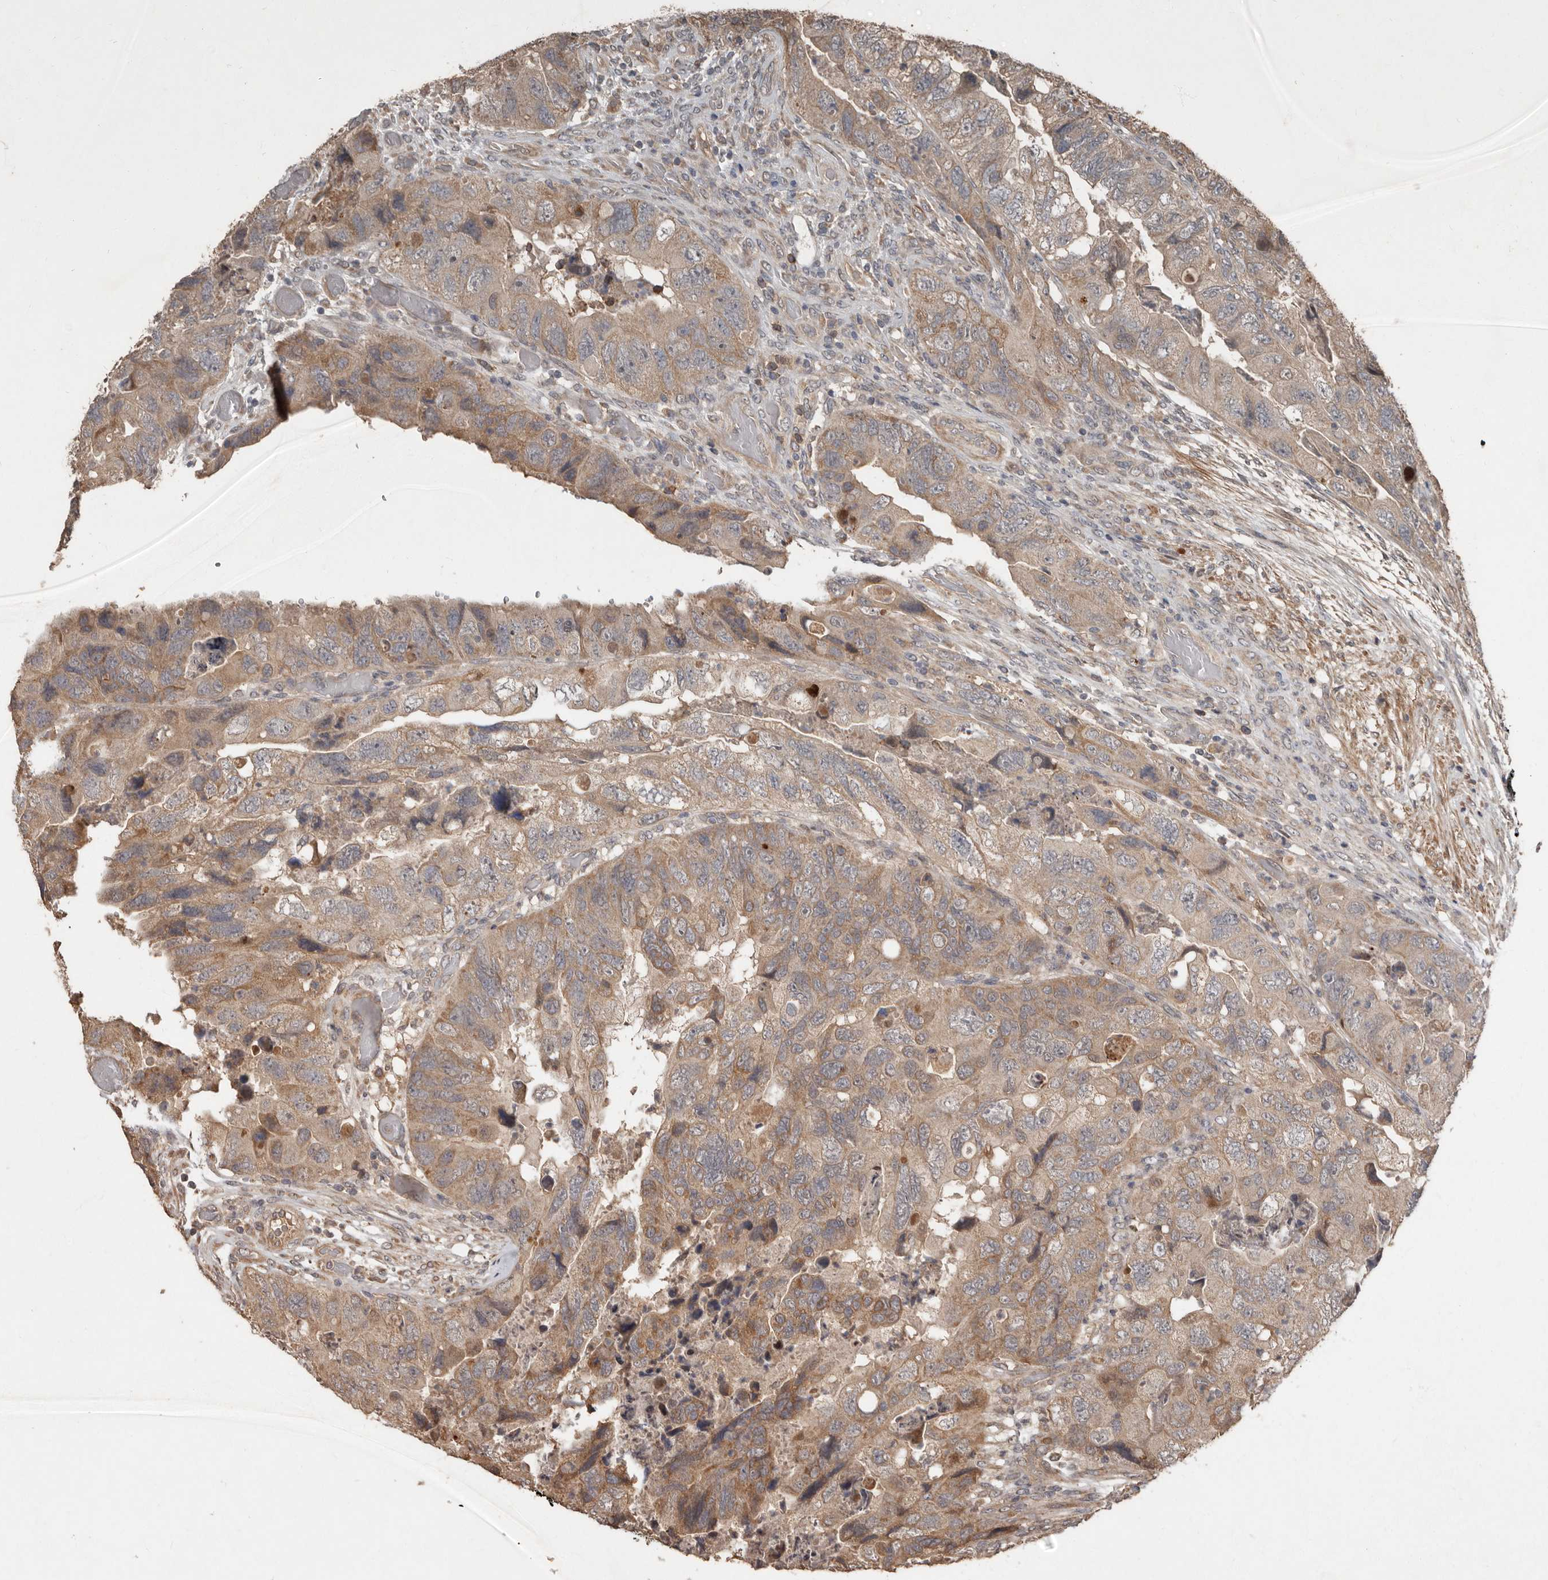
{"staining": {"intensity": "moderate", "quantity": "25%-75%", "location": "cytoplasmic/membranous,nuclear"}, "tissue": "colorectal cancer", "cell_type": "Tumor cells", "image_type": "cancer", "snomed": [{"axis": "morphology", "description": "Adenocarcinoma, NOS"}, {"axis": "topography", "description": "Rectum"}], "caption": "This micrograph displays colorectal cancer (adenocarcinoma) stained with immunohistochemistry to label a protein in brown. The cytoplasmic/membranous and nuclear of tumor cells show moderate positivity for the protein. Nuclei are counter-stained blue.", "gene": "KIF26B", "patient": {"sex": "male", "age": 63}}